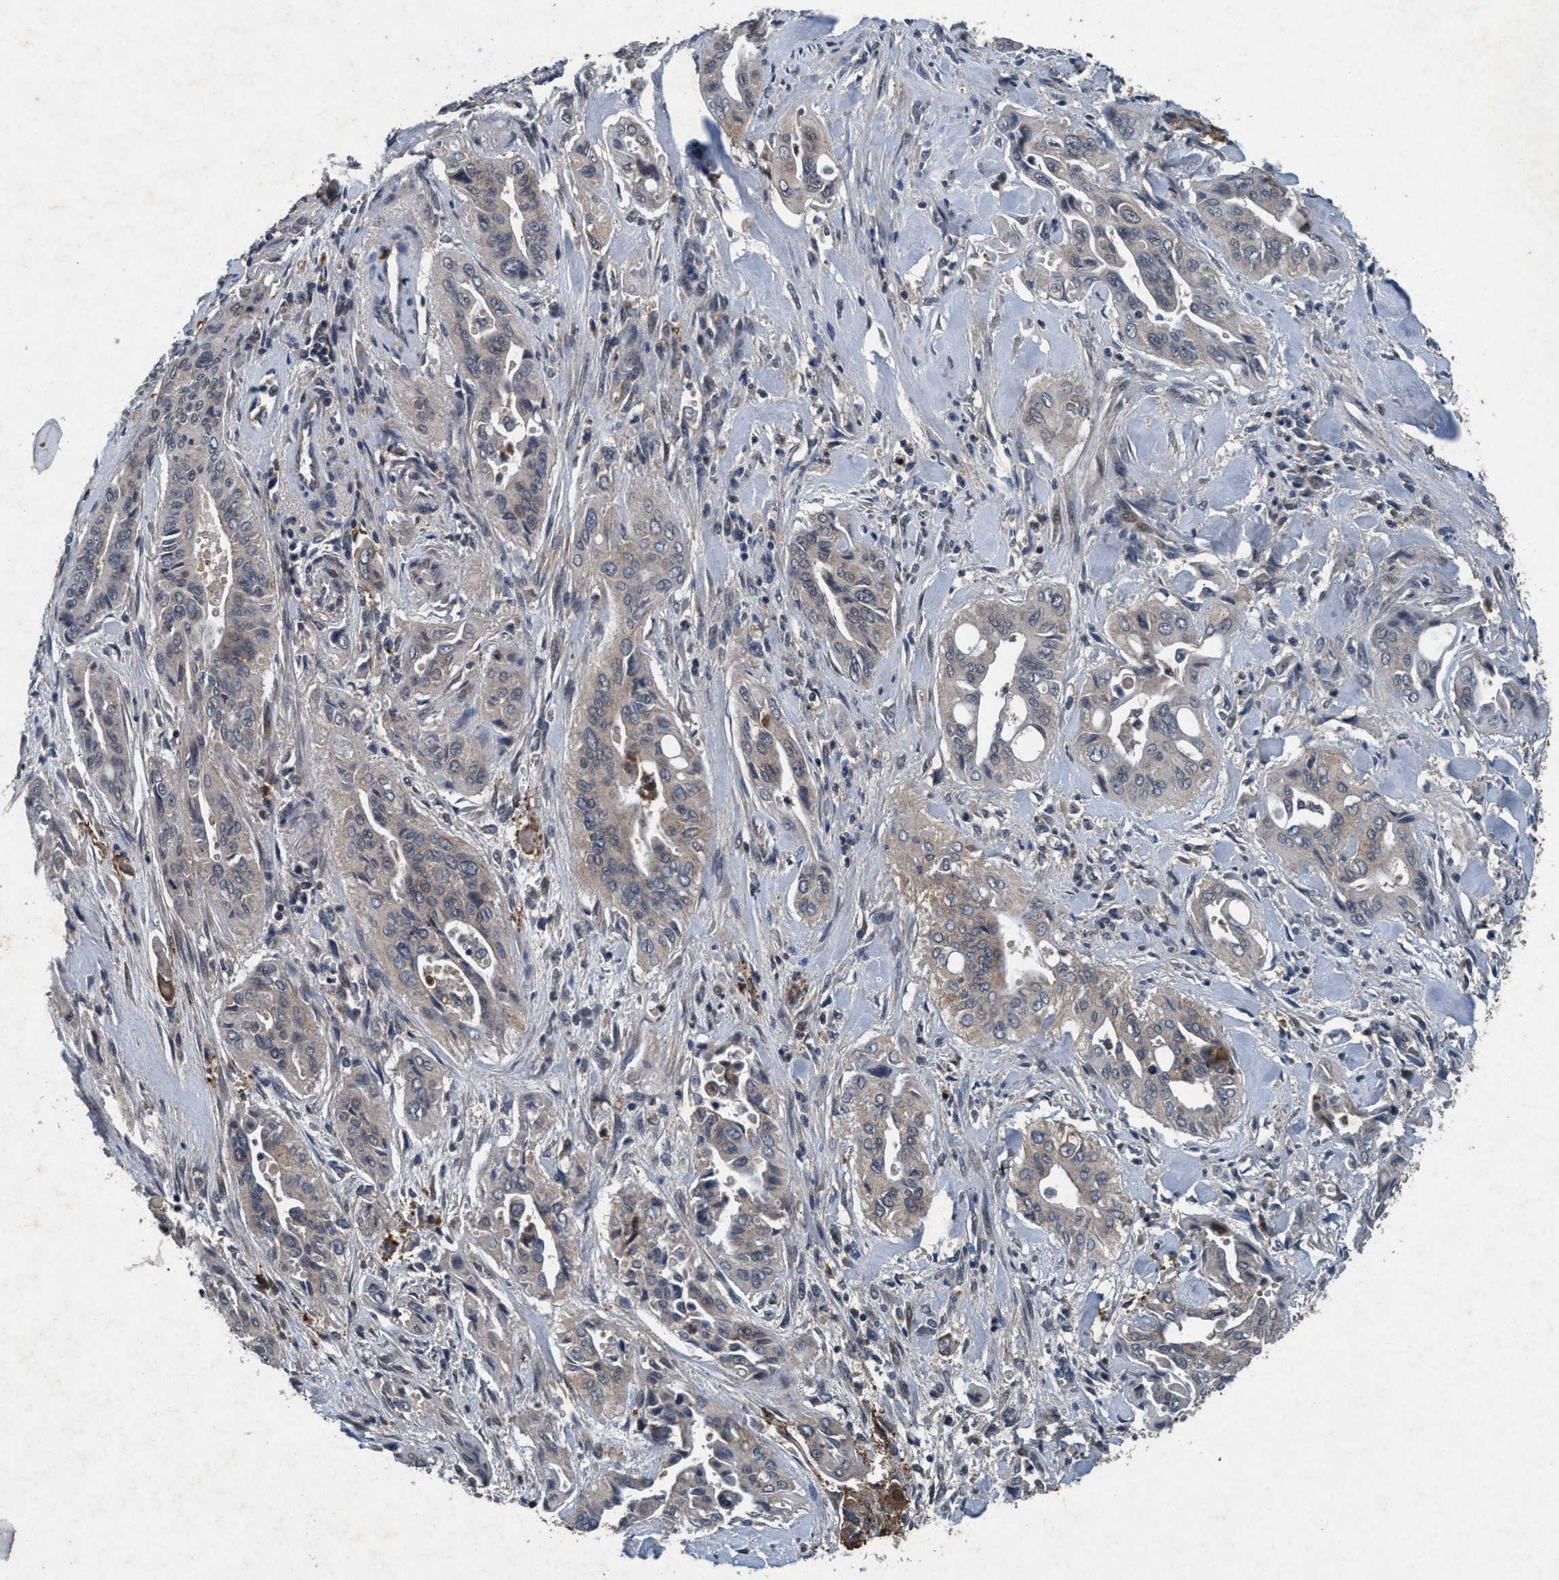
{"staining": {"intensity": "weak", "quantity": "<25%", "location": "cytoplasmic/membranous"}, "tissue": "pancreatic cancer", "cell_type": "Tumor cells", "image_type": "cancer", "snomed": [{"axis": "morphology", "description": "Adenocarcinoma, NOS"}, {"axis": "topography", "description": "Pancreas"}], "caption": "Immunohistochemistry of adenocarcinoma (pancreatic) exhibits no staining in tumor cells.", "gene": "AKT1S1", "patient": {"sex": "male", "age": 77}}